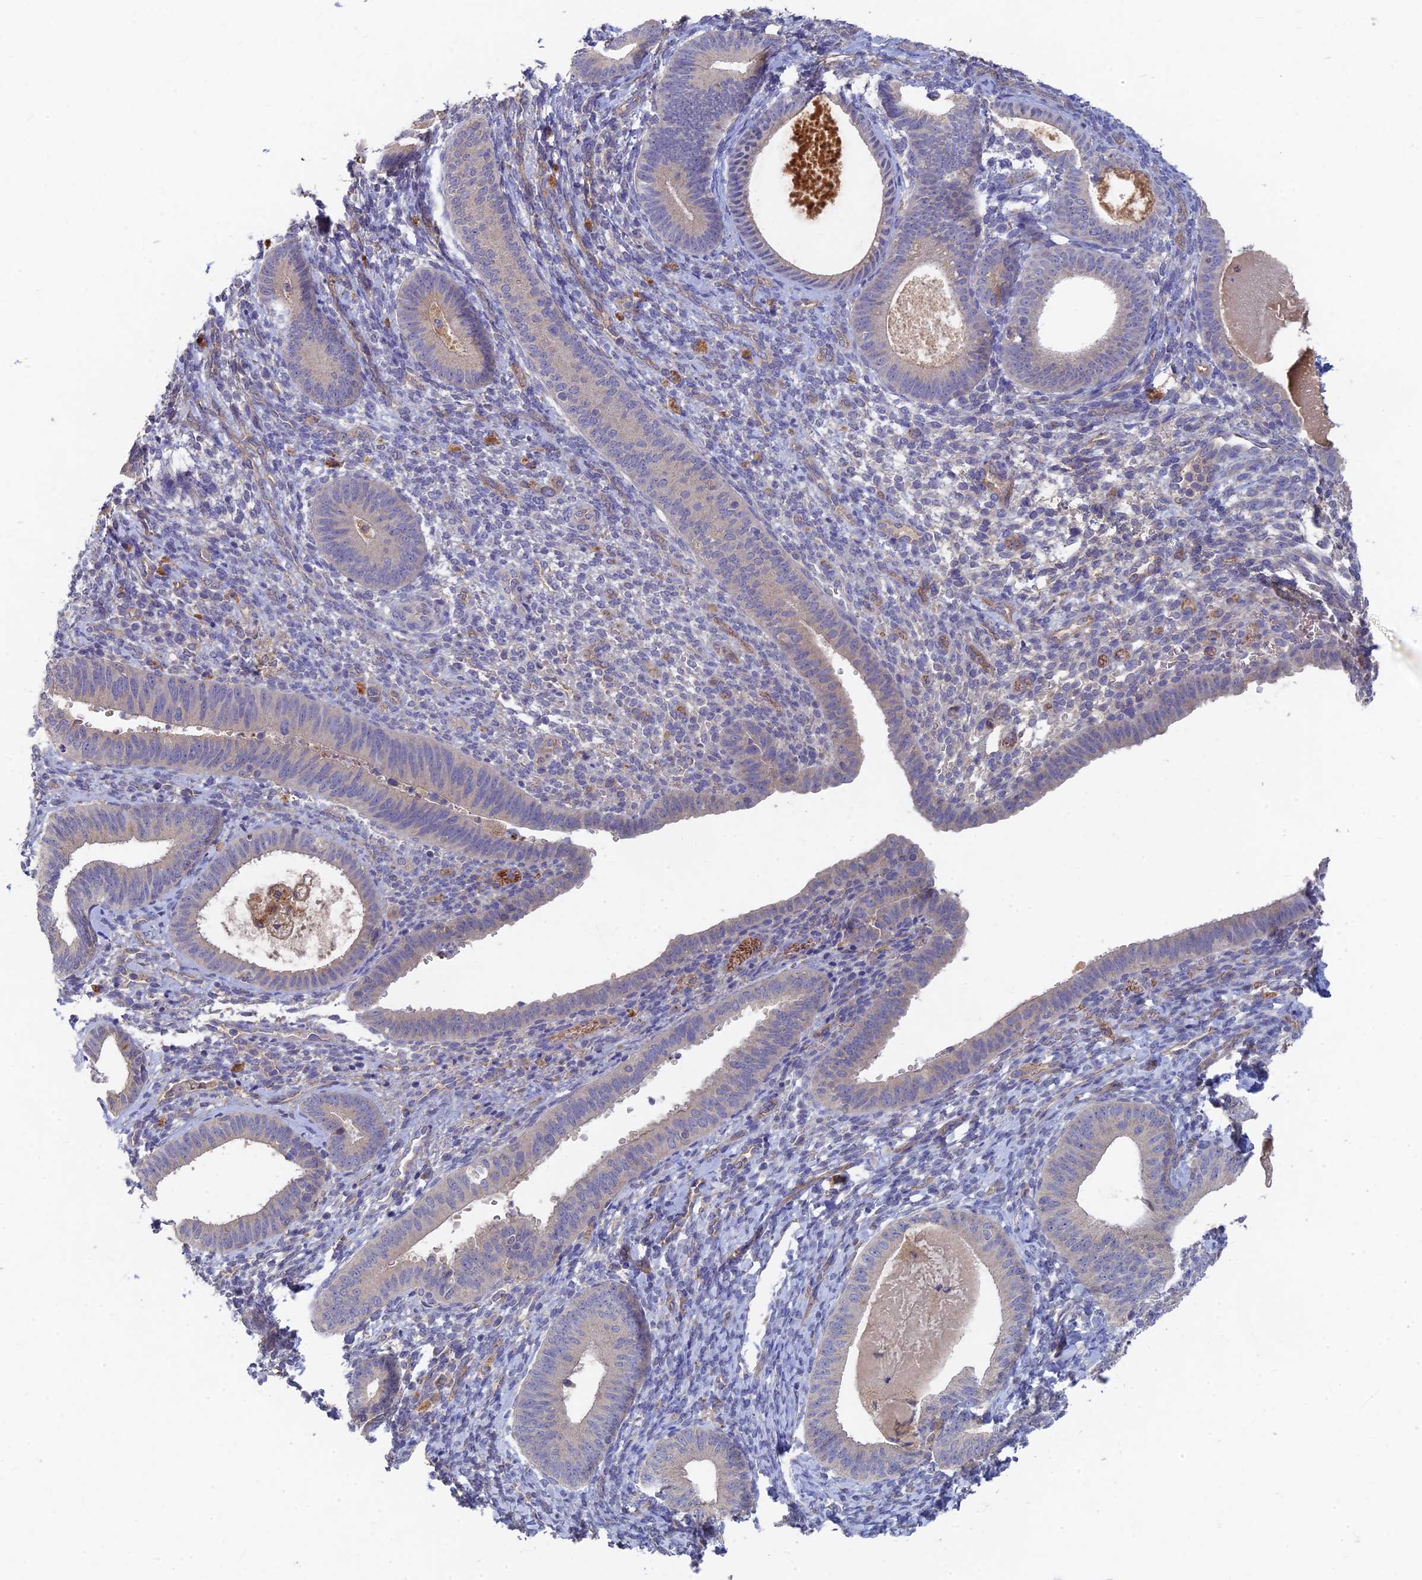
{"staining": {"intensity": "negative", "quantity": "none", "location": "none"}, "tissue": "endometrium", "cell_type": "Cells in endometrial stroma", "image_type": "normal", "snomed": [{"axis": "morphology", "description": "Normal tissue, NOS"}, {"axis": "topography", "description": "Endometrium"}], "caption": "Human endometrium stained for a protein using immunohistochemistry displays no staining in cells in endometrial stroma.", "gene": "ARRDC1", "patient": {"sex": "female", "age": 65}}